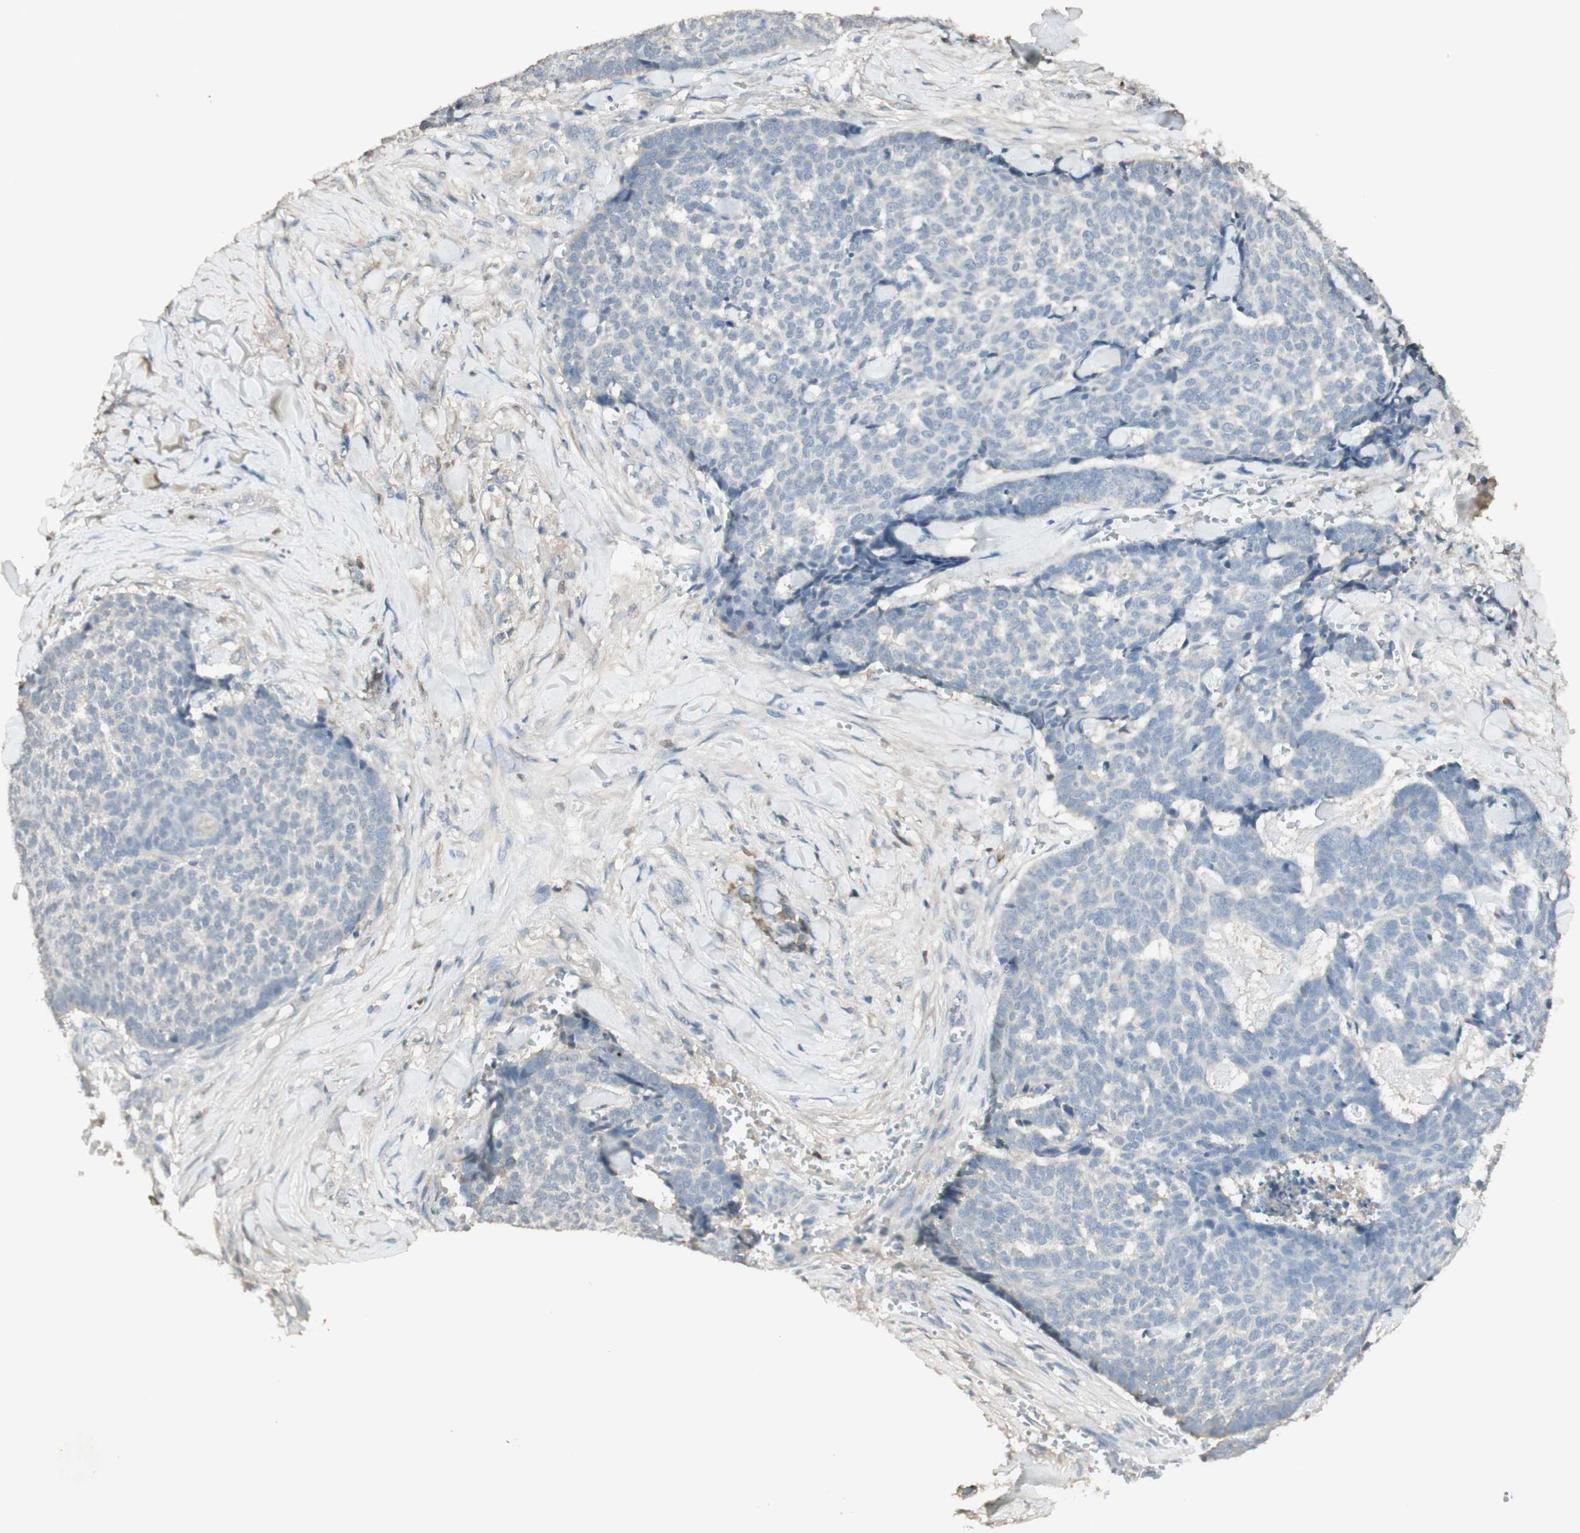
{"staining": {"intensity": "negative", "quantity": "none", "location": "none"}, "tissue": "skin cancer", "cell_type": "Tumor cells", "image_type": "cancer", "snomed": [{"axis": "morphology", "description": "Basal cell carcinoma"}, {"axis": "topography", "description": "Skin"}], "caption": "DAB immunohistochemical staining of human skin basal cell carcinoma exhibits no significant positivity in tumor cells.", "gene": "IFNG", "patient": {"sex": "male", "age": 84}}